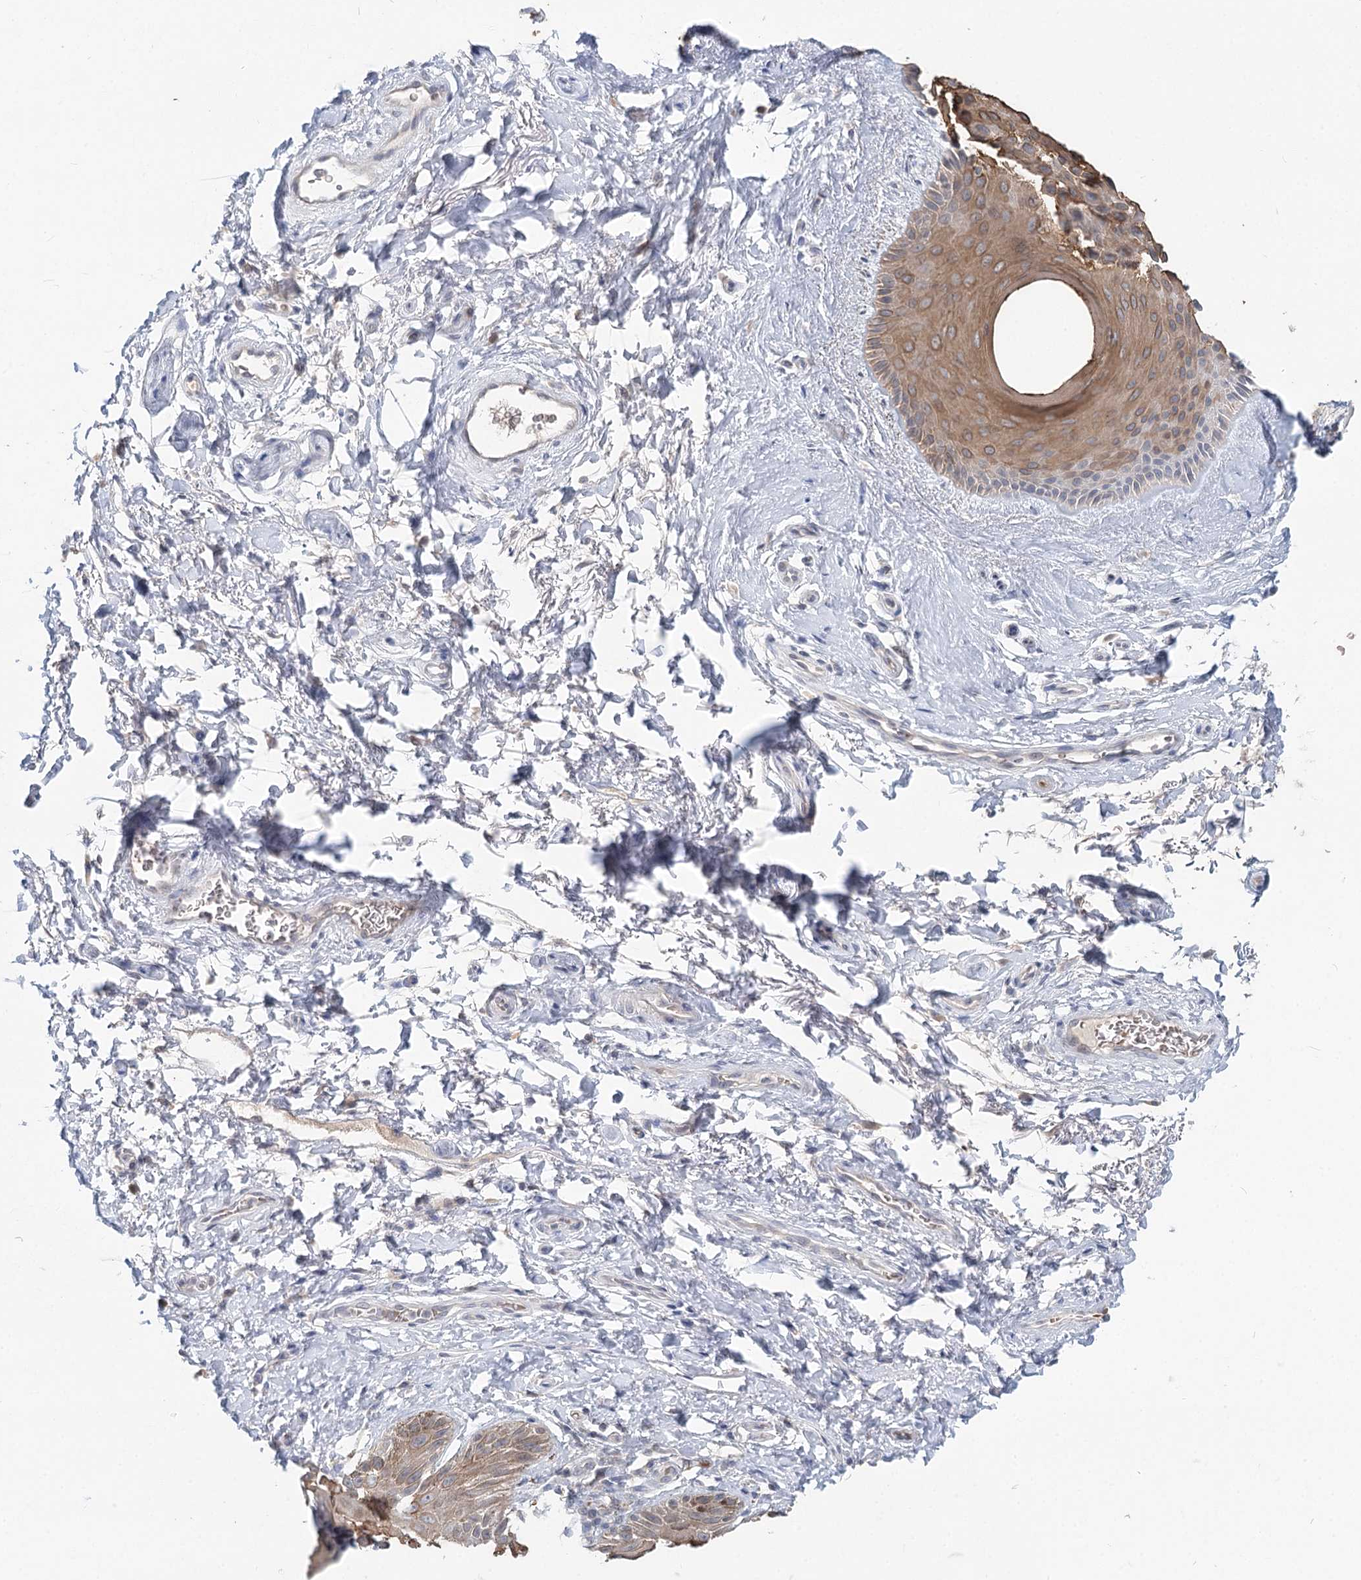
{"staining": {"intensity": "moderate", "quantity": "<25%", "location": "cytoplasmic/membranous"}, "tissue": "skin", "cell_type": "Epidermal cells", "image_type": "normal", "snomed": [{"axis": "morphology", "description": "Normal tissue, NOS"}, {"axis": "topography", "description": "Anal"}], "caption": "IHC staining of normal skin, which displays low levels of moderate cytoplasmic/membranous expression in approximately <25% of epidermal cells indicating moderate cytoplasmic/membranous protein expression. The staining was performed using DAB (3,3'-diaminobenzidine) (brown) for protein detection and nuclei were counterstained in hematoxylin (blue).", "gene": "FBXO7", "patient": {"sex": "male", "age": 44}}